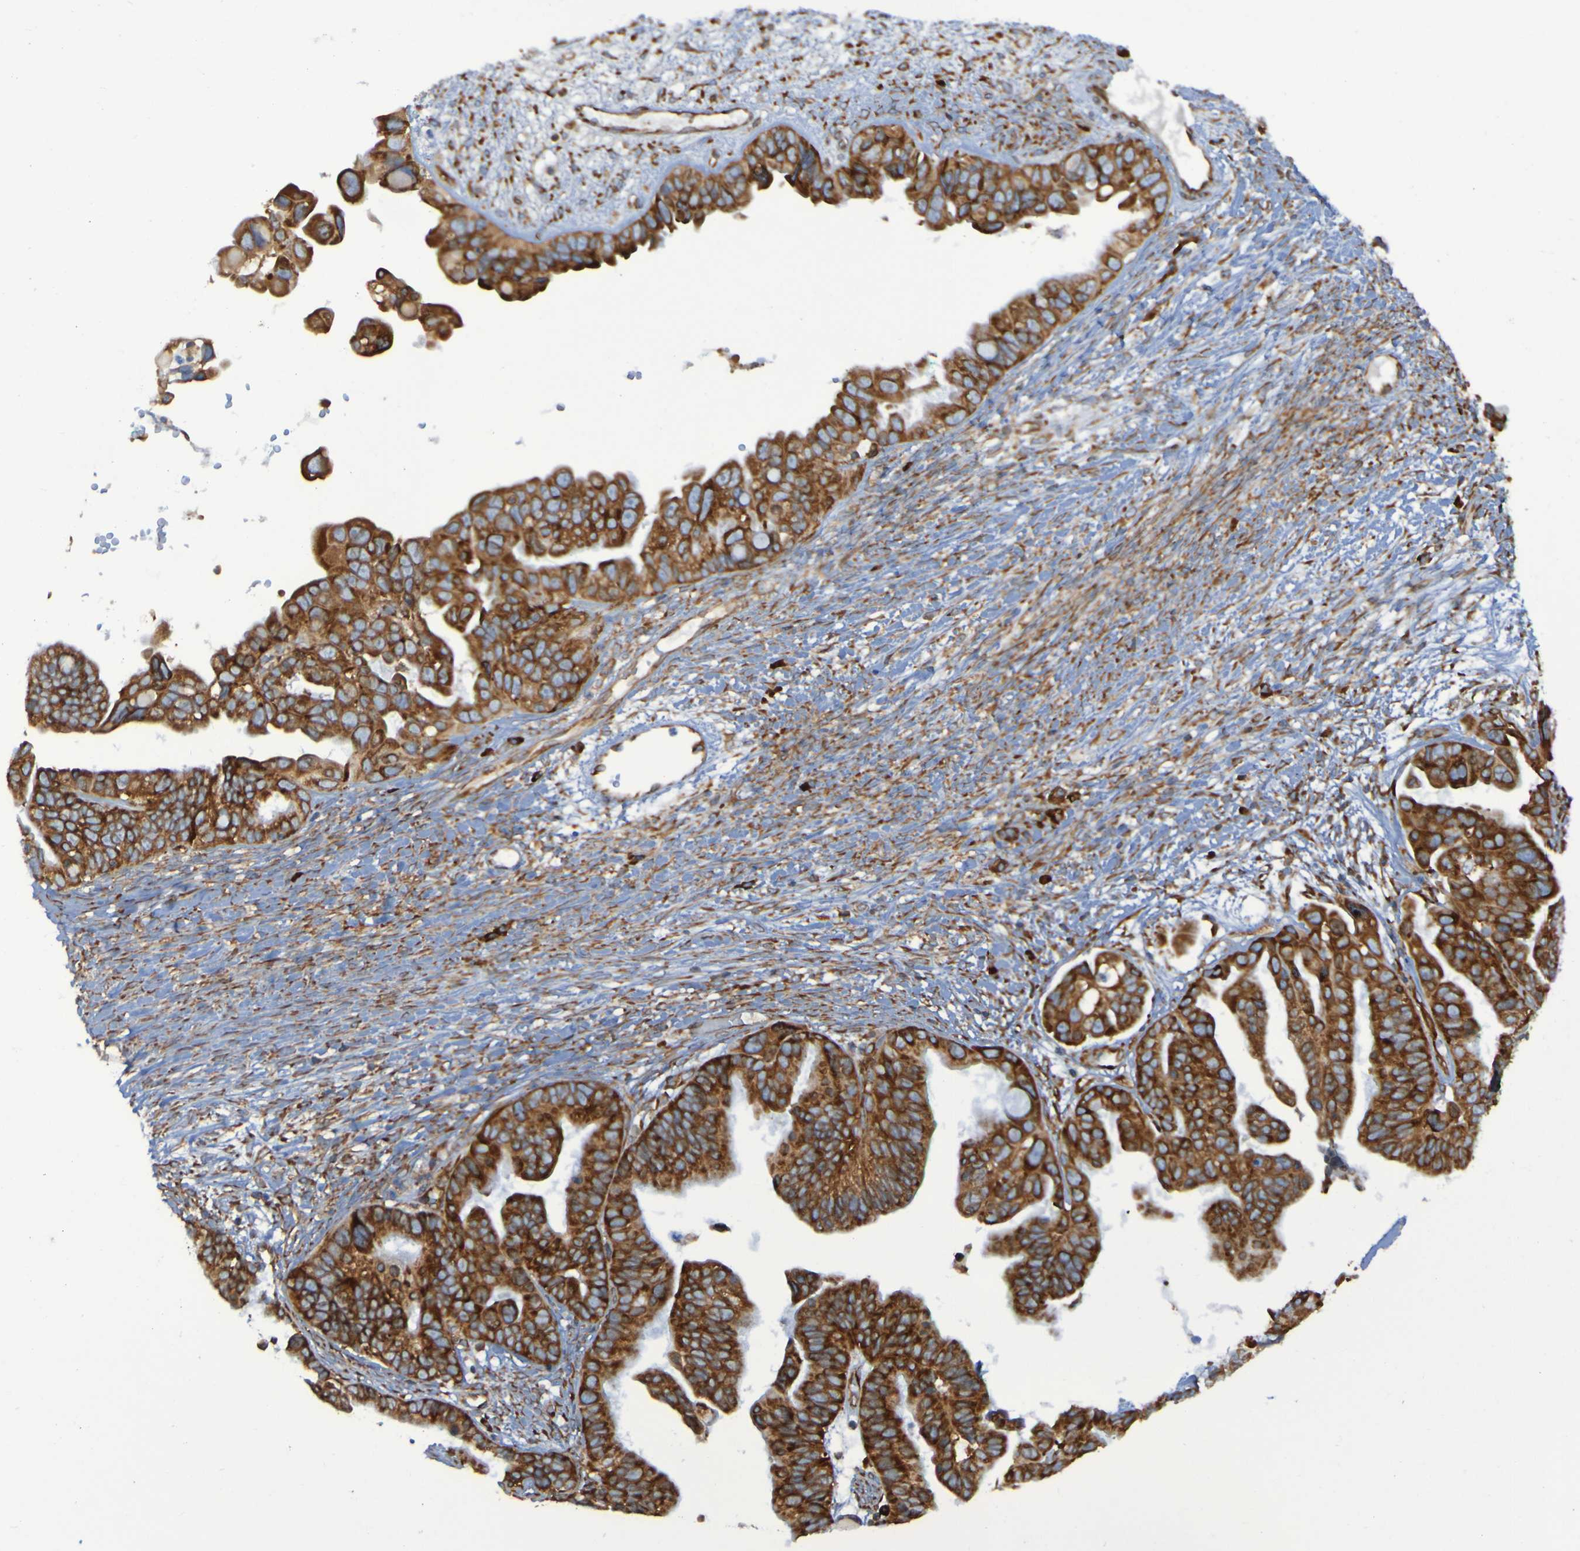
{"staining": {"intensity": "strong", "quantity": ">75%", "location": "cytoplasmic/membranous"}, "tissue": "ovarian cancer", "cell_type": "Tumor cells", "image_type": "cancer", "snomed": [{"axis": "morphology", "description": "Cystadenocarcinoma, serous, NOS"}, {"axis": "topography", "description": "Ovary"}], "caption": "Tumor cells reveal high levels of strong cytoplasmic/membranous positivity in approximately >75% of cells in human ovarian cancer. (Brightfield microscopy of DAB IHC at high magnification).", "gene": "RPL10", "patient": {"sex": "female", "age": 56}}